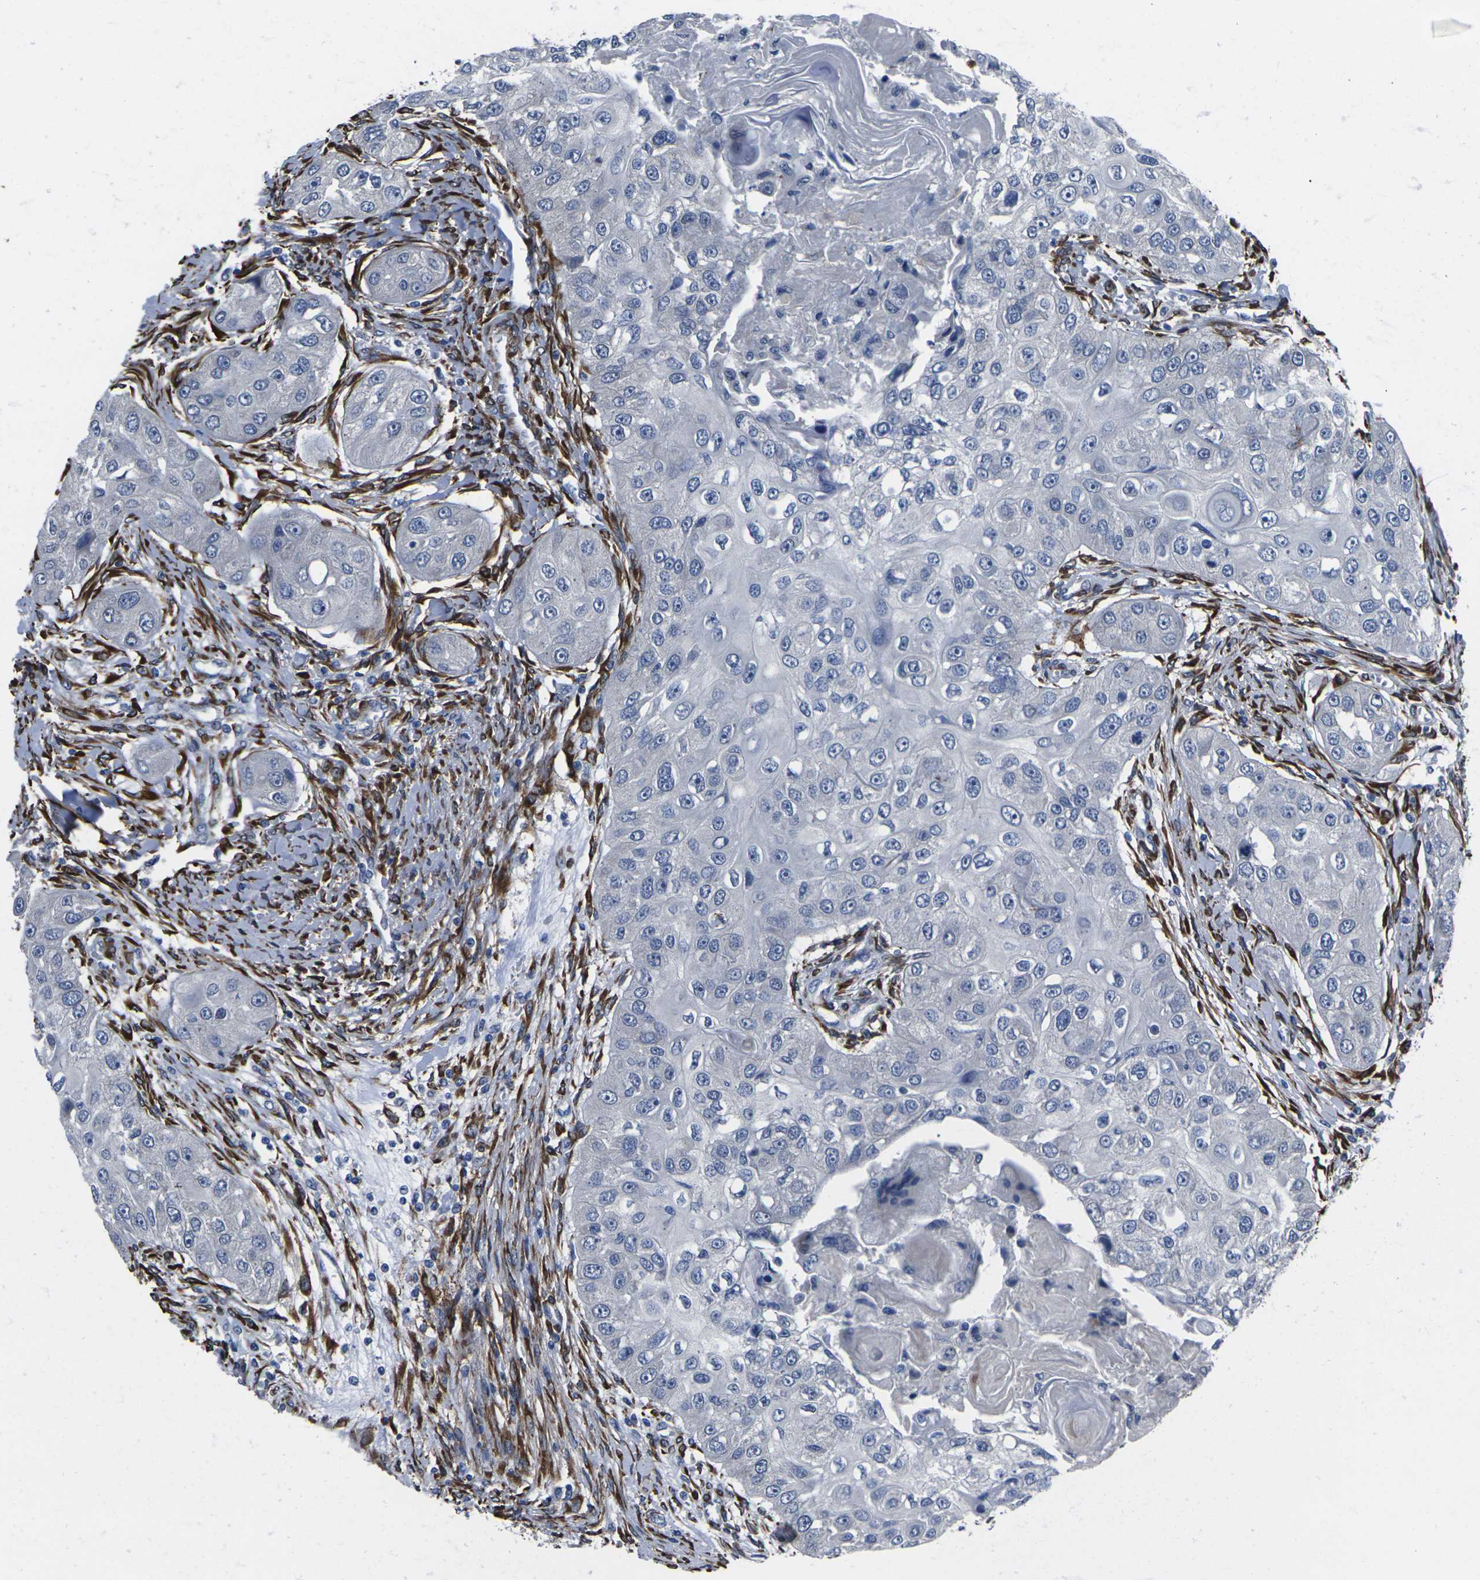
{"staining": {"intensity": "negative", "quantity": "none", "location": "none"}, "tissue": "head and neck cancer", "cell_type": "Tumor cells", "image_type": "cancer", "snomed": [{"axis": "morphology", "description": "Normal tissue, NOS"}, {"axis": "morphology", "description": "Squamous cell carcinoma, NOS"}, {"axis": "topography", "description": "Skeletal muscle"}, {"axis": "topography", "description": "Head-Neck"}], "caption": "High magnification brightfield microscopy of head and neck squamous cell carcinoma stained with DAB (brown) and counterstained with hematoxylin (blue): tumor cells show no significant staining.", "gene": "CYP2C8", "patient": {"sex": "male", "age": 51}}